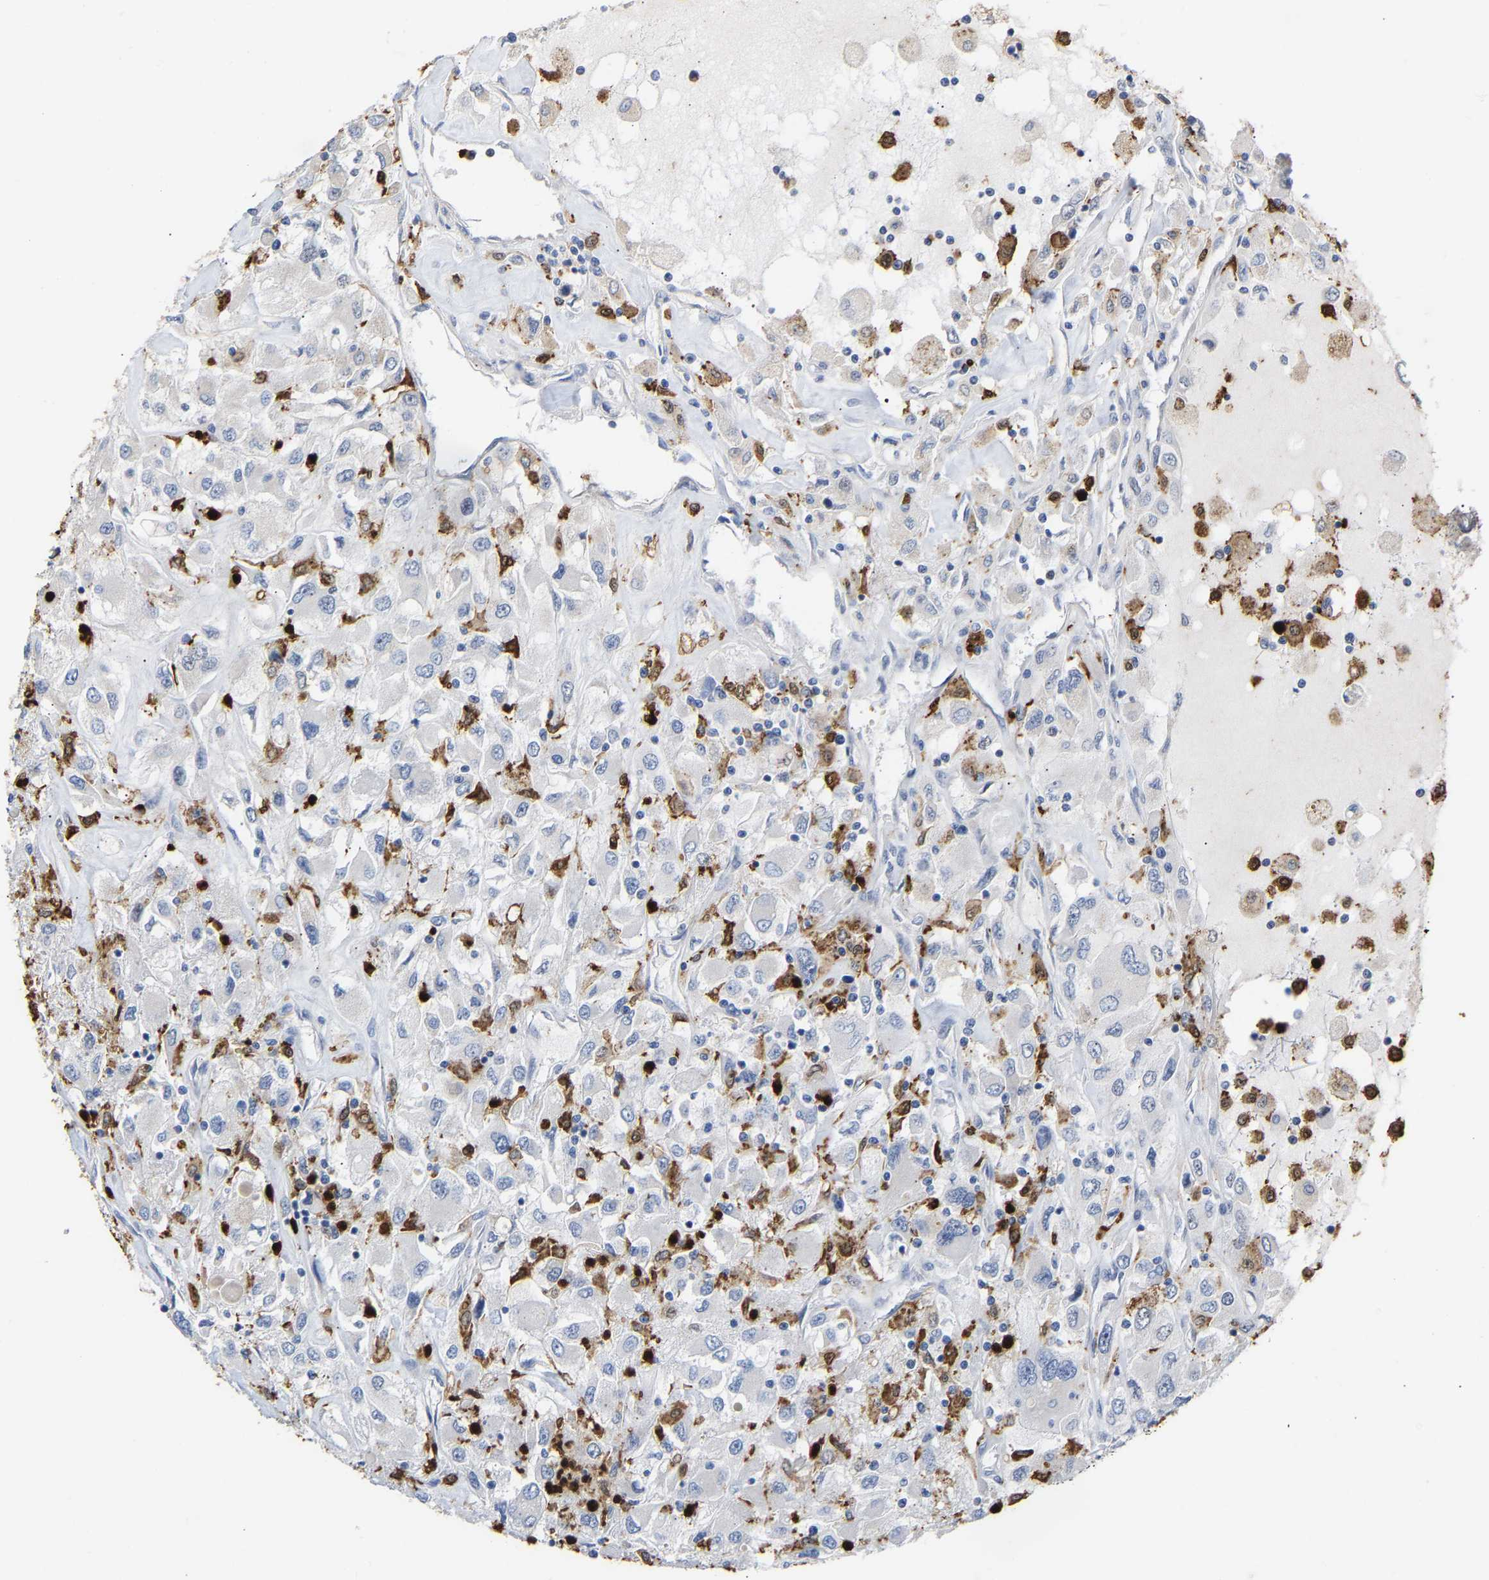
{"staining": {"intensity": "negative", "quantity": "none", "location": "none"}, "tissue": "renal cancer", "cell_type": "Tumor cells", "image_type": "cancer", "snomed": [{"axis": "morphology", "description": "Adenocarcinoma, NOS"}, {"axis": "topography", "description": "Kidney"}], "caption": "DAB (3,3'-diaminobenzidine) immunohistochemical staining of renal adenocarcinoma demonstrates no significant positivity in tumor cells. The staining was performed using DAB (3,3'-diaminobenzidine) to visualize the protein expression in brown, while the nuclei were stained in blue with hematoxylin (Magnification: 20x).", "gene": "TDRD7", "patient": {"sex": "female", "age": 52}}